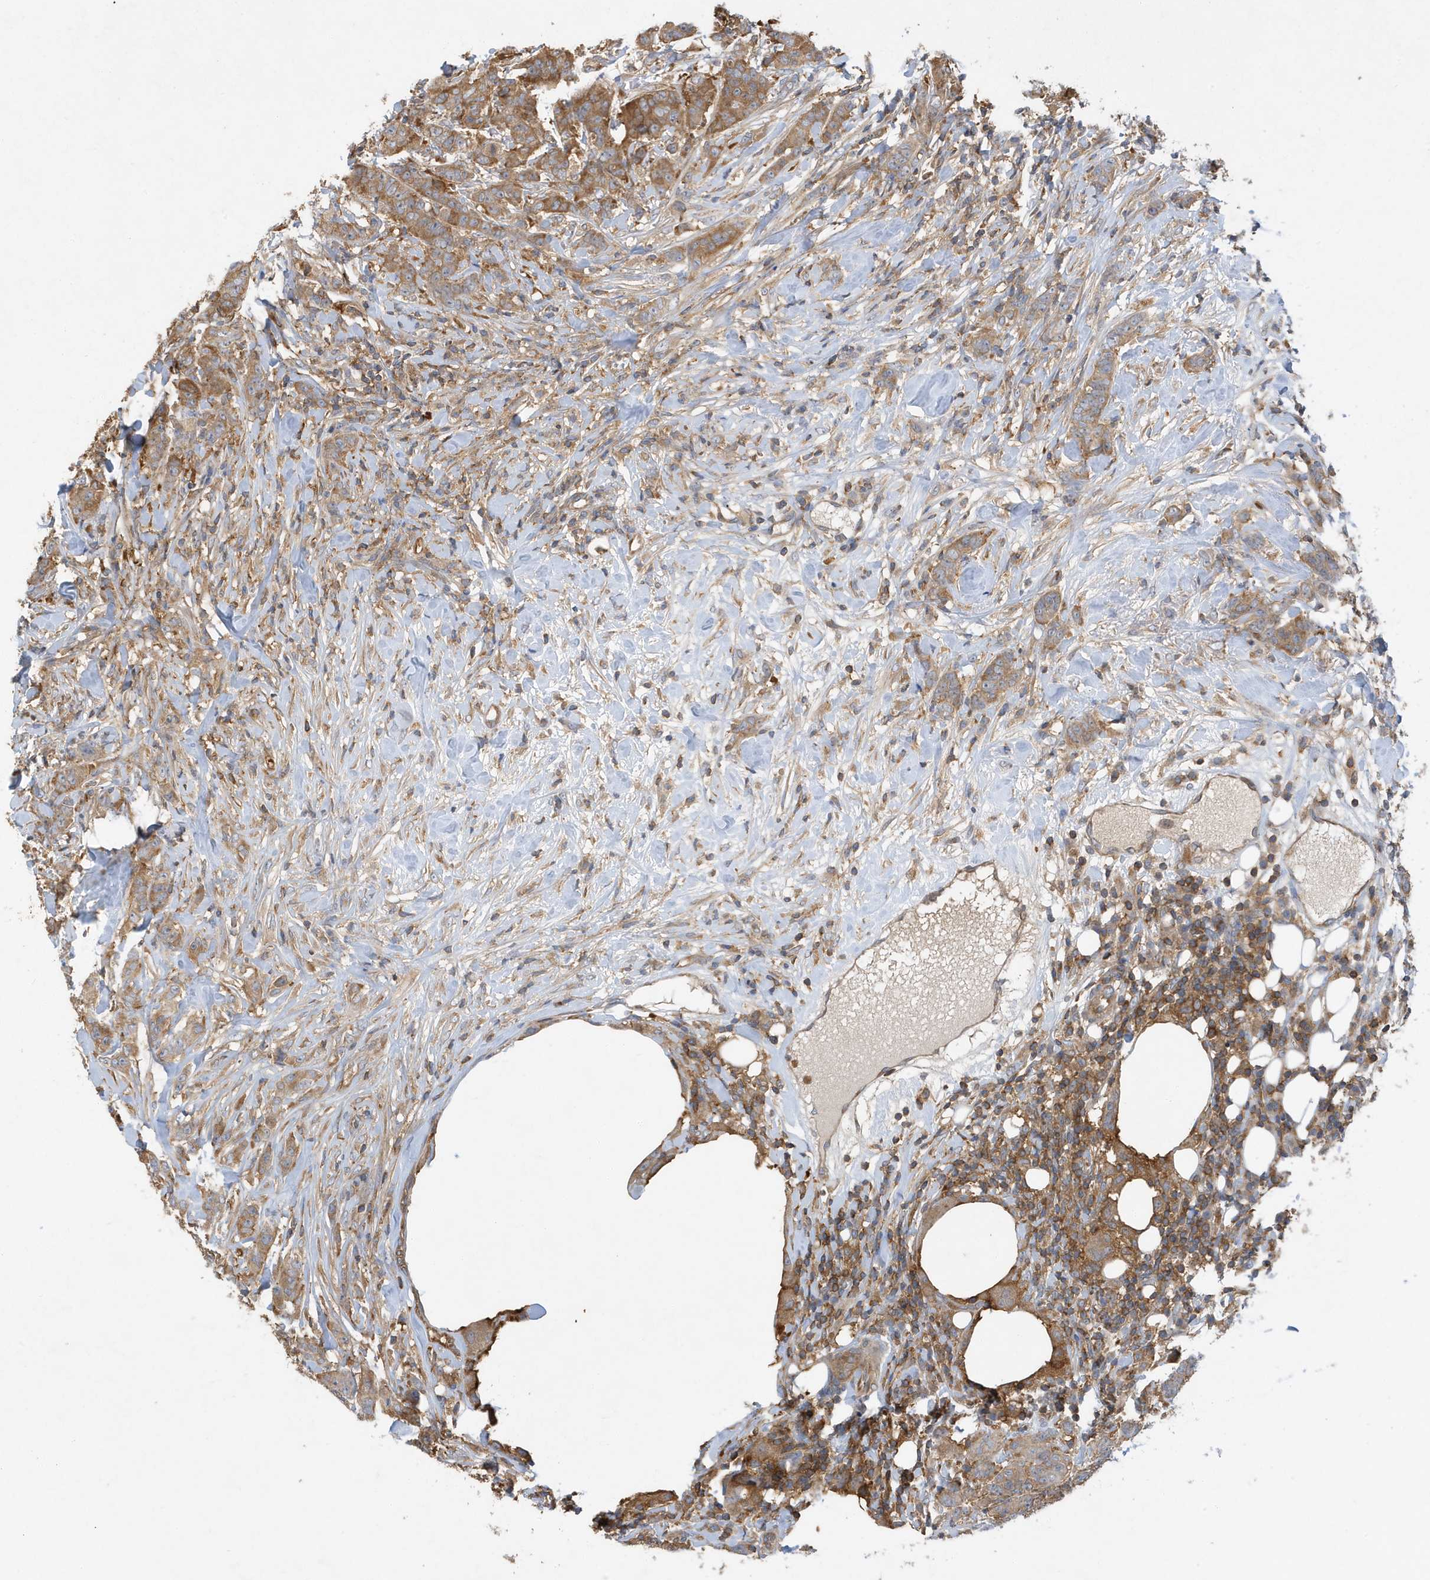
{"staining": {"intensity": "moderate", "quantity": ">75%", "location": "cytoplasmic/membranous"}, "tissue": "breast cancer", "cell_type": "Tumor cells", "image_type": "cancer", "snomed": [{"axis": "morphology", "description": "Duct carcinoma"}, {"axis": "topography", "description": "Breast"}], "caption": "Protein staining of breast intraductal carcinoma tissue demonstrates moderate cytoplasmic/membranous staining in about >75% of tumor cells. The staining was performed using DAB (3,3'-diaminobenzidine) to visualize the protein expression in brown, while the nuclei were stained in blue with hematoxylin (Magnification: 20x).", "gene": "LAPTM4A", "patient": {"sex": "female", "age": 40}}